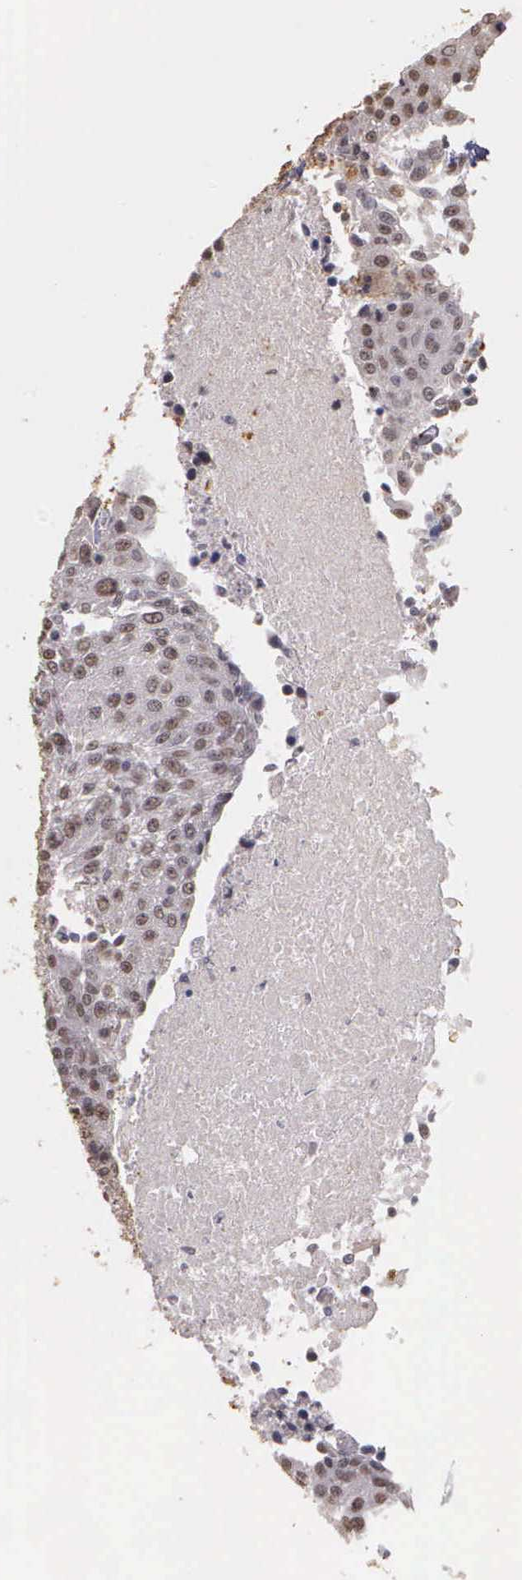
{"staining": {"intensity": "weak", "quantity": ">75%", "location": "nuclear"}, "tissue": "urothelial cancer", "cell_type": "Tumor cells", "image_type": "cancer", "snomed": [{"axis": "morphology", "description": "Urothelial carcinoma, High grade"}, {"axis": "topography", "description": "Urinary bladder"}], "caption": "Protein expression analysis of human urothelial cancer reveals weak nuclear staining in about >75% of tumor cells. The staining was performed using DAB (3,3'-diaminobenzidine) to visualize the protein expression in brown, while the nuclei were stained in blue with hematoxylin (Magnification: 20x).", "gene": "ARMCX5", "patient": {"sex": "female", "age": 85}}